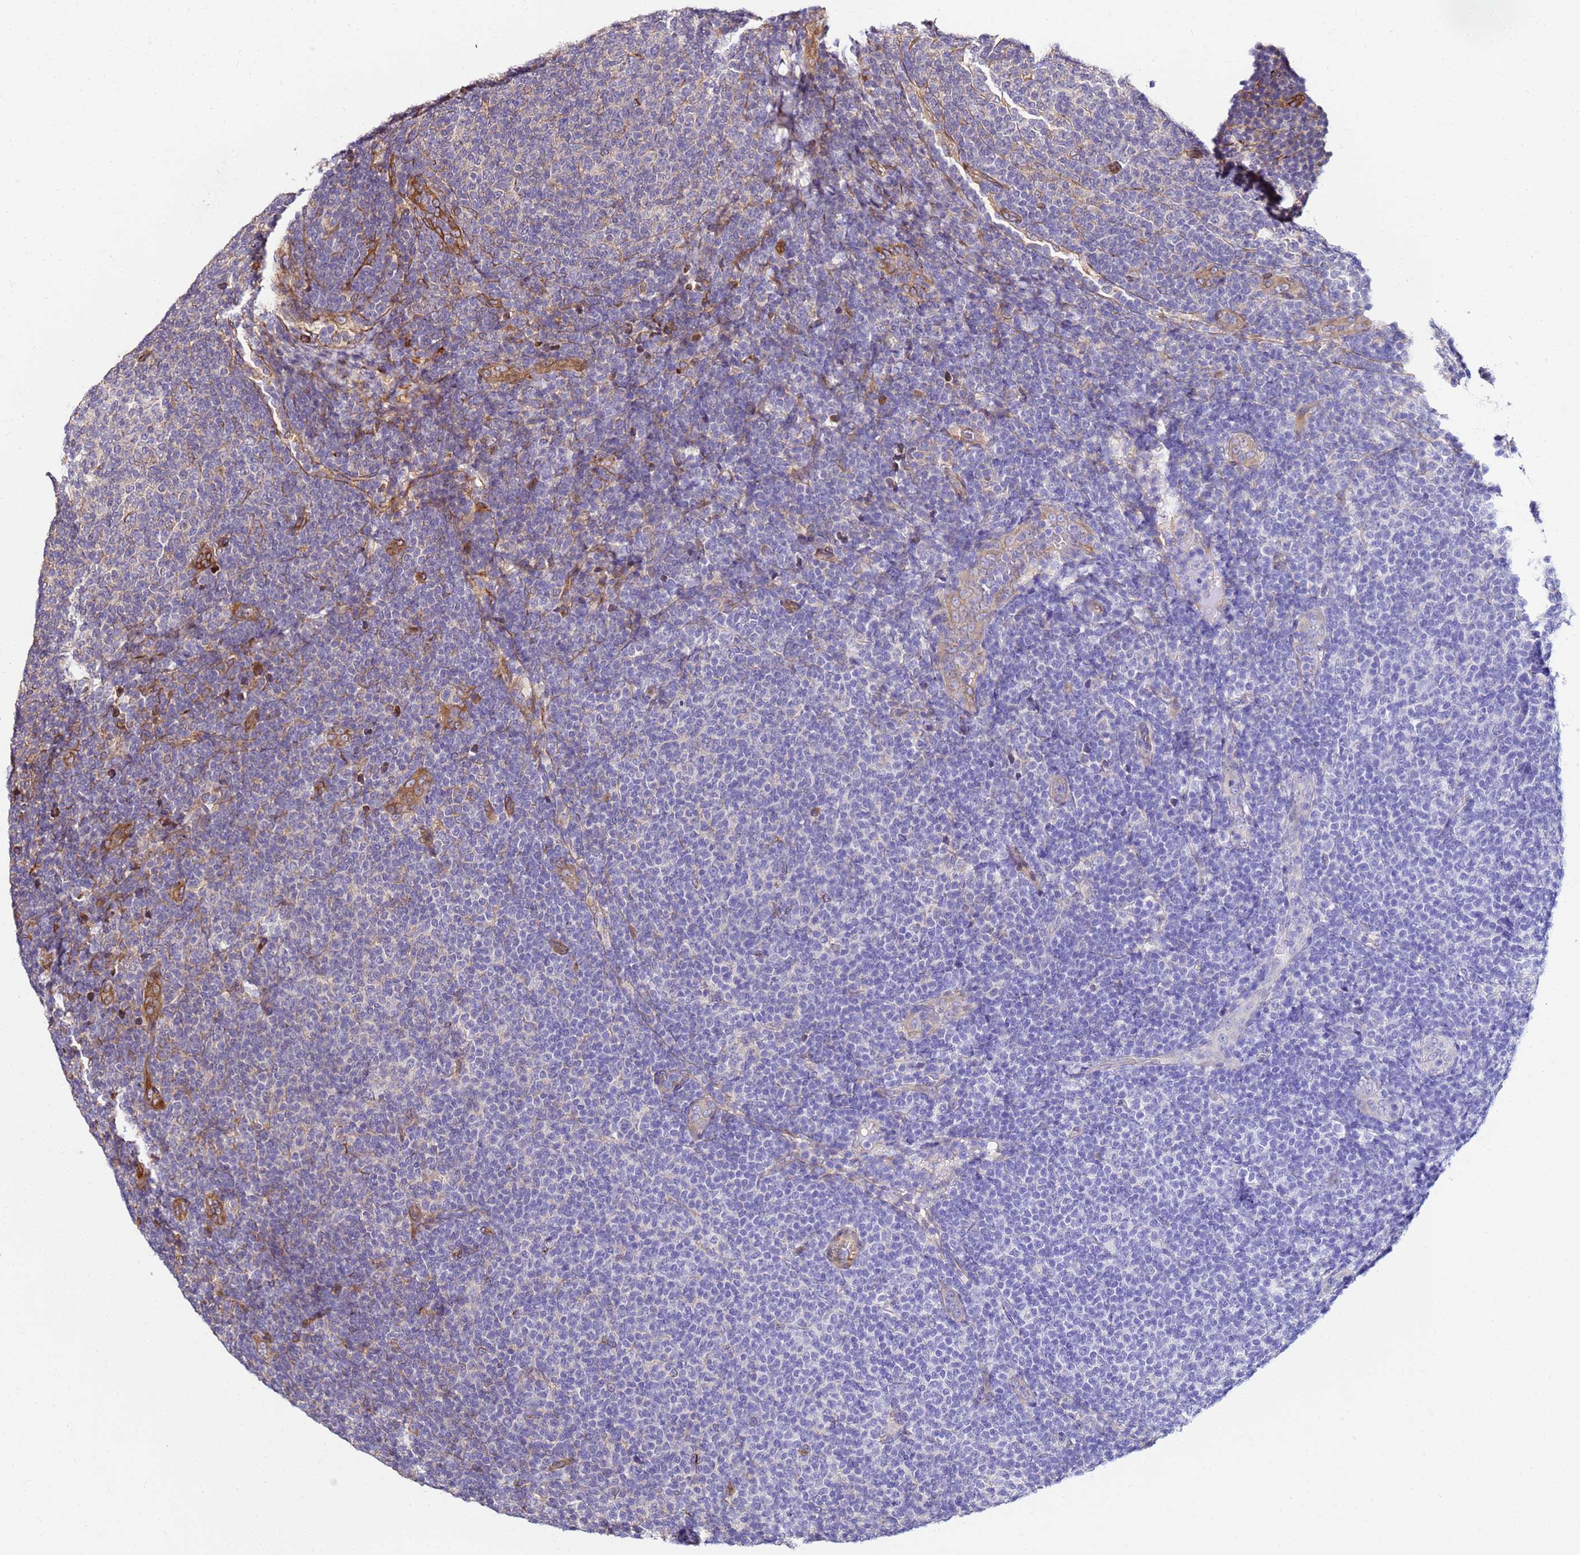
{"staining": {"intensity": "negative", "quantity": "none", "location": "none"}, "tissue": "lymphoma", "cell_type": "Tumor cells", "image_type": "cancer", "snomed": [{"axis": "morphology", "description": "Malignant lymphoma, non-Hodgkin's type, Low grade"}, {"axis": "topography", "description": "Lymph node"}], "caption": "There is no significant positivity in tumor cells of low-grade malignant lymphoma, non-Hodgkin's type.", "gene": "WWC2", "patient": {"sex": "male", "age": 66}}